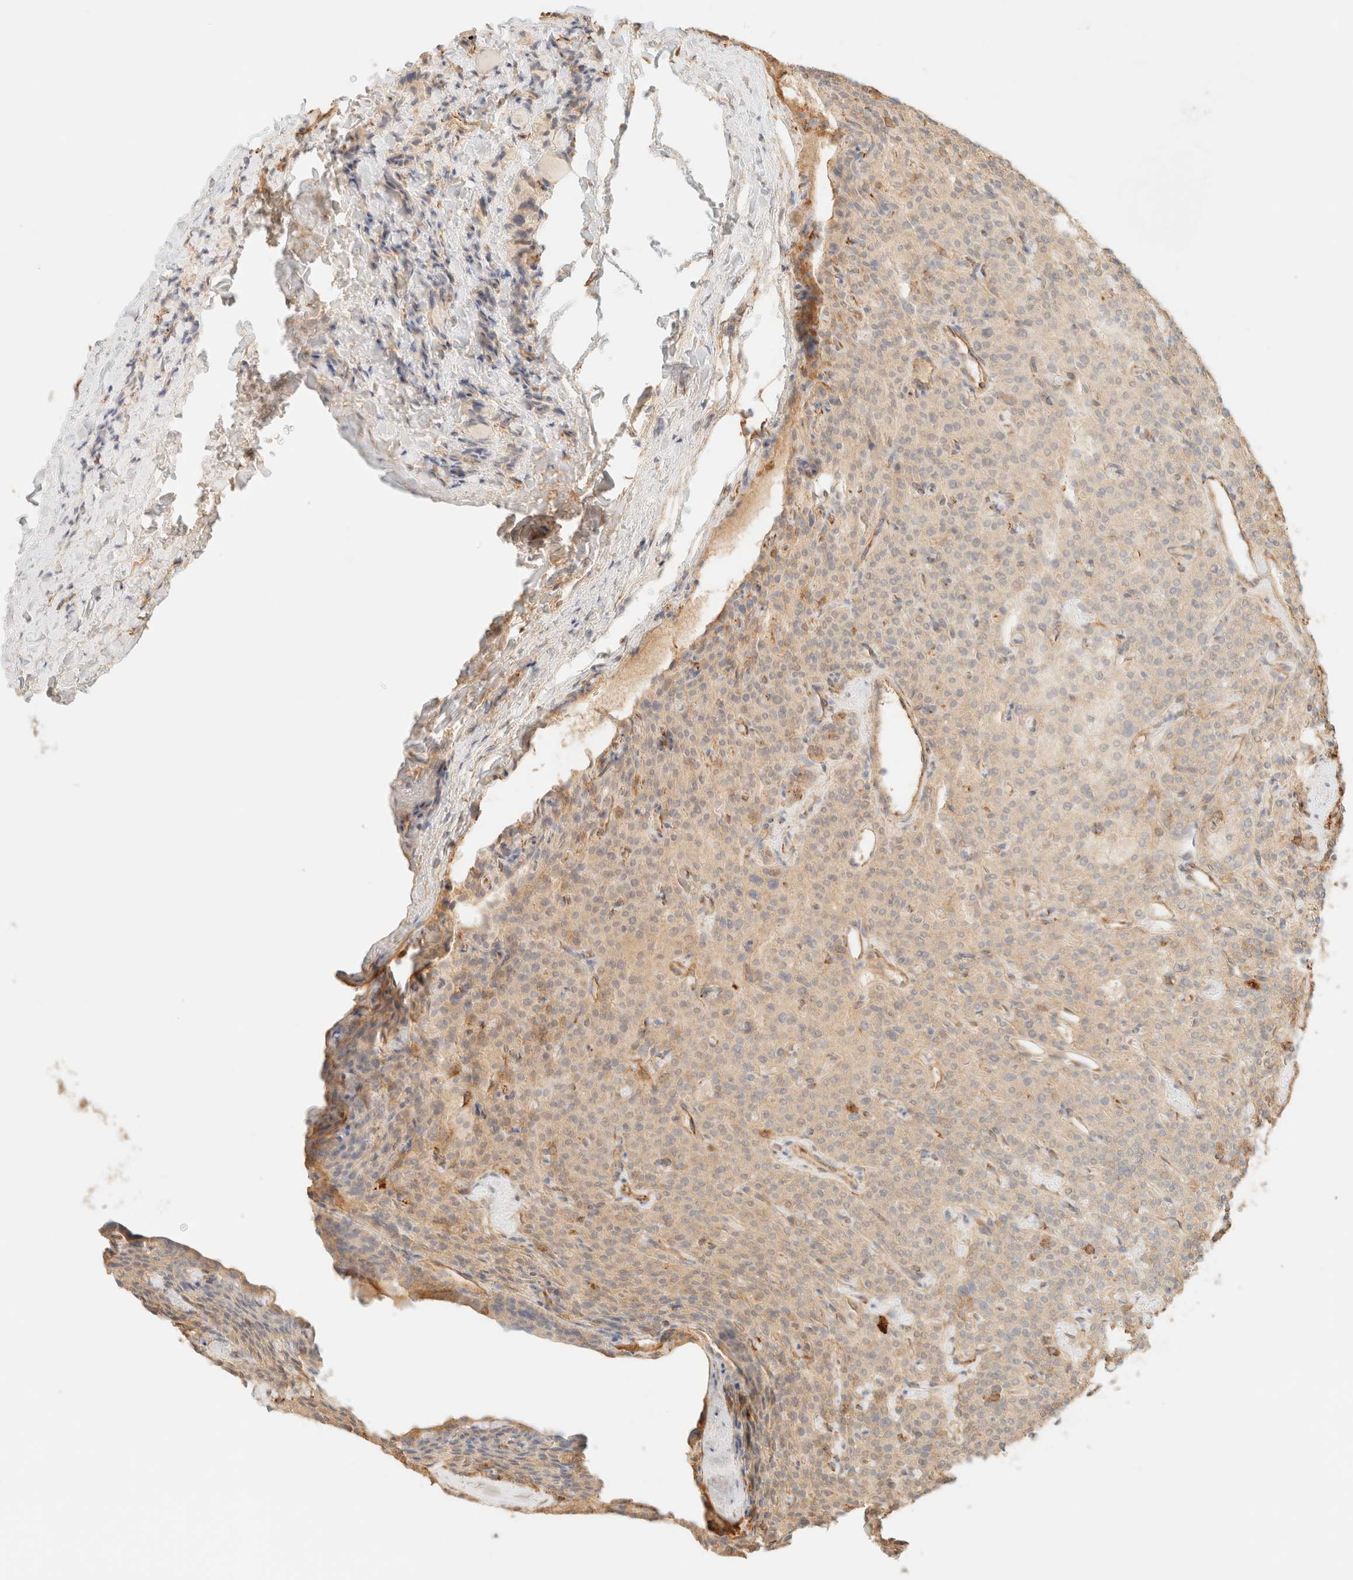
{"staining": {"intensity": "weak", "quantity": "<25%", "location": "cytoplasmic/membranous"}, "tissue": "parathyroid gland", "cell_type": "Glandular cells", "image_type": "normal", "snomed": [{"axis": "morphology", "description": "Normal tissue, NOS"}, {"axis": "topography", "description": "Parathyroid gland"}], "caption": "IHC photomicrograph of benign parathyroid gland: human parathyroid gland stained with DAB demonstrates no significant protein positivity in glandular cells.", "gene": "SPARCL1", "patient": {"sex": "male", "age": 46}}